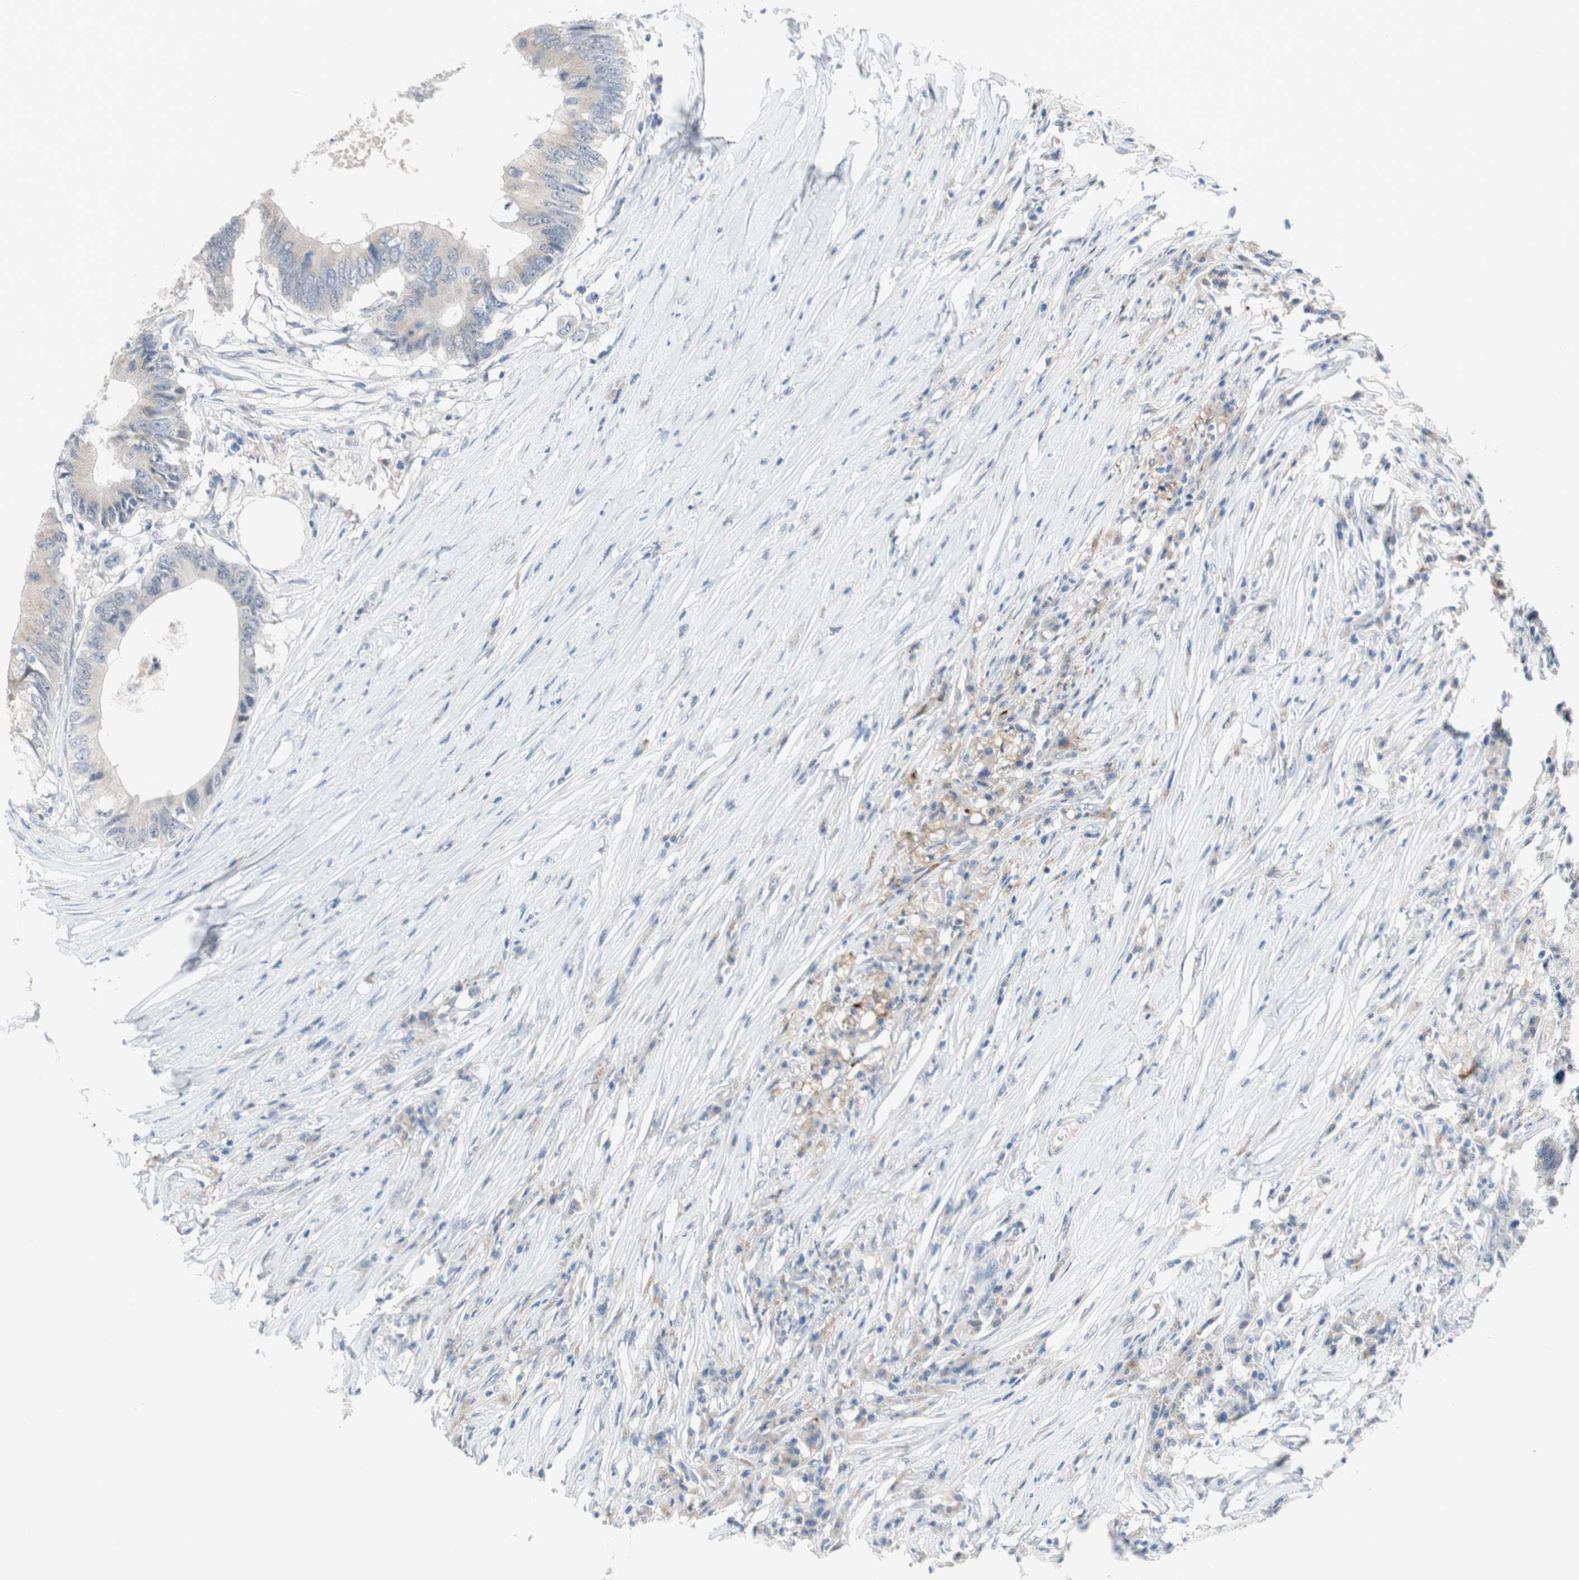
{"staining": {"intensity": "negative", "quantity": "none", "location": "none"}, "tissue": "colorectal cancer", "cell_type": "Tumor cells", "image_type": "cancer", "snomed": [{"axis": "morphology", "description": "Adenocarcinoma, NOS"}, {"axis": "topography", "description": "Colon"}], "caption": "Human adenocarcinoma (colorectal) stained for a protein using immunohistochemistry exhibits no positivity in tumor cells.", "gene": "GRHL1", "patient": {"sex": "male", "age": 71}}